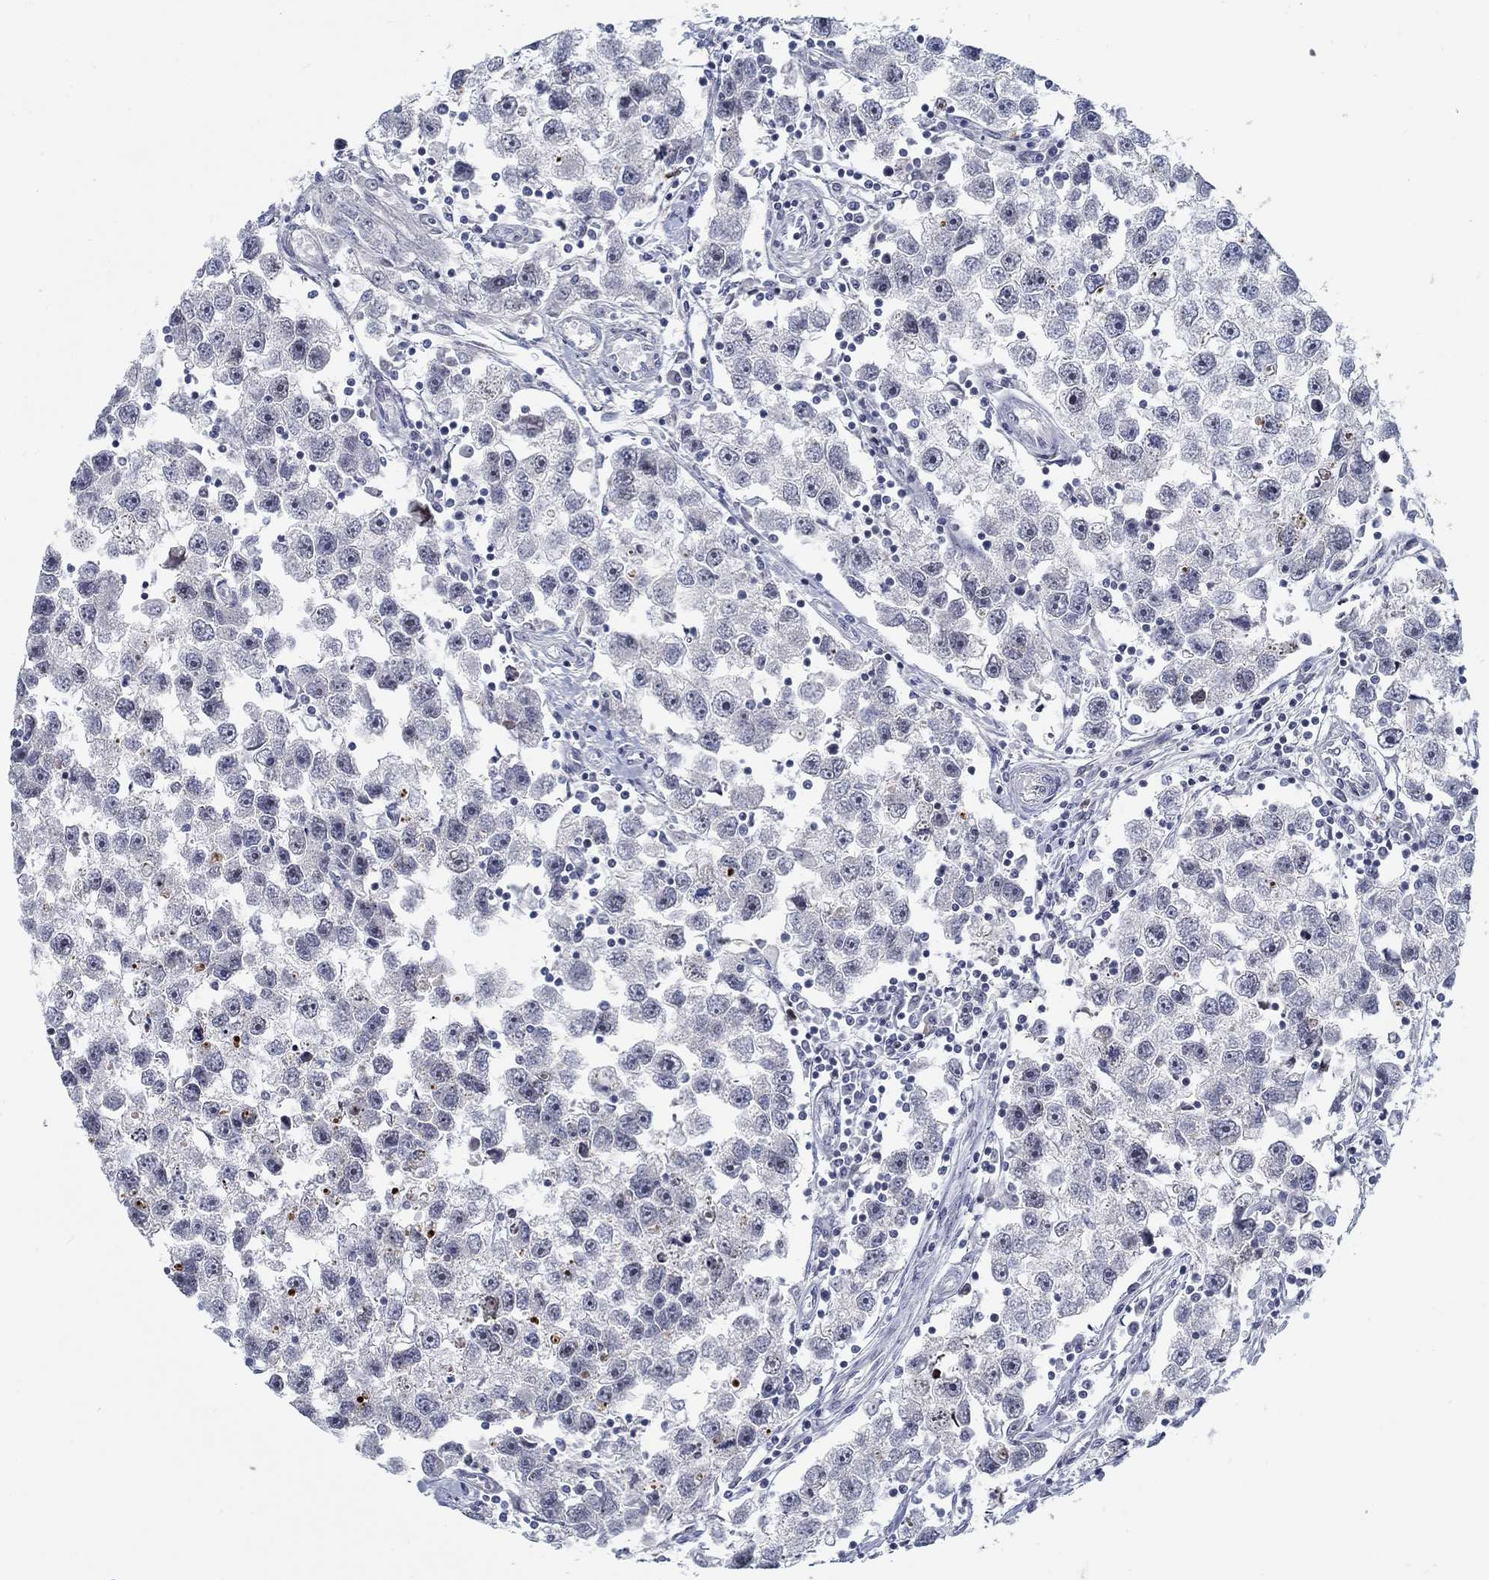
{"staining": {"intensity": "moderate", "quantity": "<25%", "location": "nuclear"}, "tissue": "testis cancer", "cell_type": "Tumor cells", "image_type": "cancer", "snomed": [{"axis": "morphology", "description": "Seminoma, NOS"}, {"axis": "topography", "description": "Testis"}], "caption": "The photomicrograph exhibits a brown stain indicating the presence of a protein in the nuclear of tumor cells in seminoma (testis).", "gene": "SMIM18", "patient": {"sex": "male", "age": 30}}